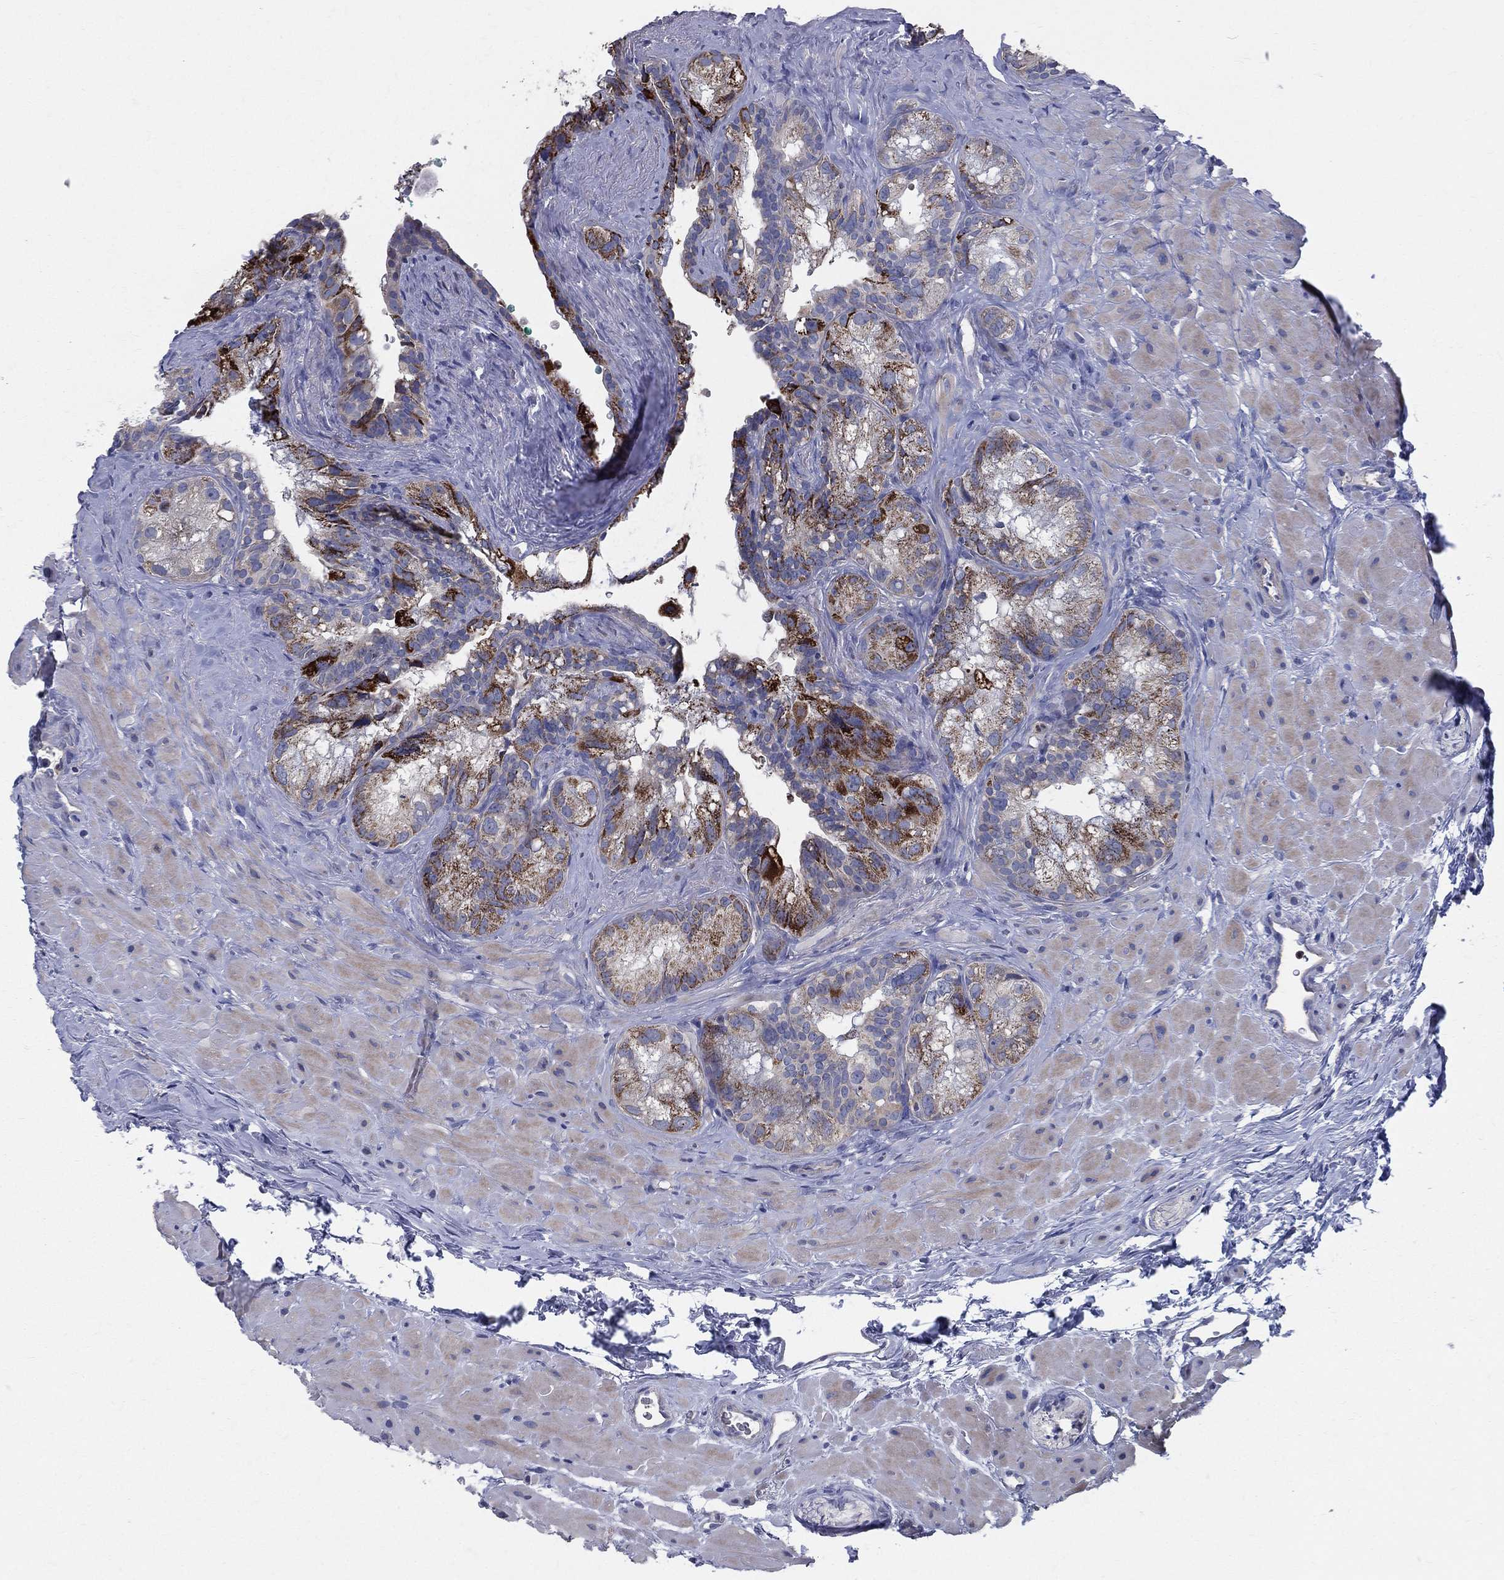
{"staining": {"intensity": "strong", "quantity": "25%-75%", "location": "cytoplasmic/membranous"}, "tissue": "seminal vesicle", "cell_type": "Glandular cells", "image_type": "normal", "snomed": [{"axis": "morphology", "description": "Normal tissue, NOS"}, {"axis": "topography", "description": "Seminal veicle"}], "caption": "IHC histopathology image of benign seminal vesicle stained for a protein (brown), which shows high levels of strong cytoplasmic/membranous positivity in approximately 25%-75% of glandular cells.", "gene": "POMZP3", "patient": {"sex": "male", "age": 72}}